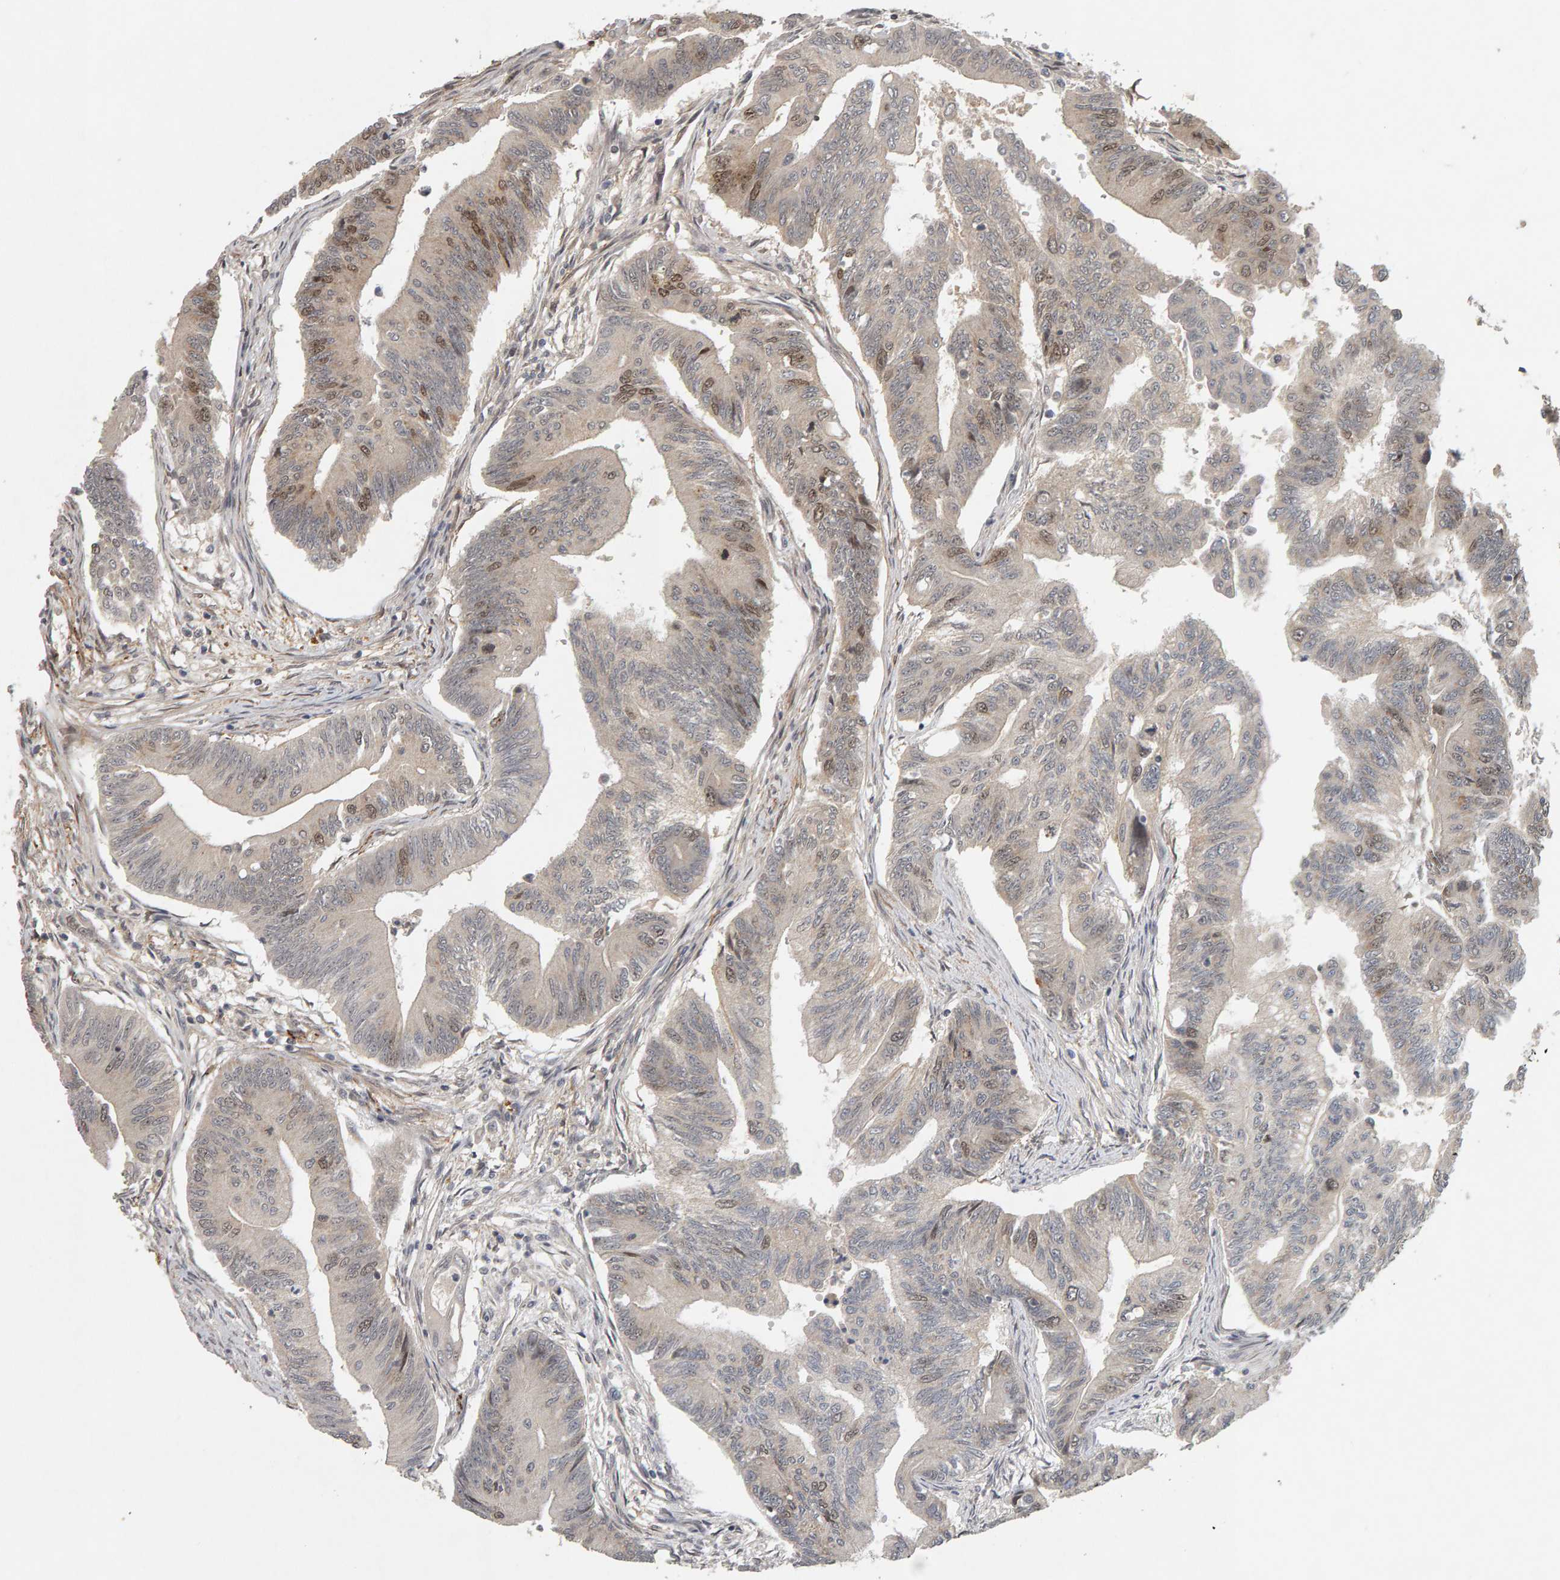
{"staining": {"intensity": "moderate", "quantity": "<25%", "location": "nuclear"}, "tissue": "colorectal cancer", "cell_type": "Tumor cells", "image_type": "cancer", "snomed": [{"axis": "morphology", "description": "Adenoma, NOS"}, {"axis": "morphology", "description": "Adenocarcinoma, NOS"}, {"axis": "topography", "description": "Colon"}], "caption": "DAB (3,3'-diaminobenzidine) immunohistochemical staining of human colorectal cancer (adenoma) reveals moderate nuclear protein staining in approximately <25% of tumor cells.", "gene": "CDCA5", "patient": {"sex": "male", "age": 79}}